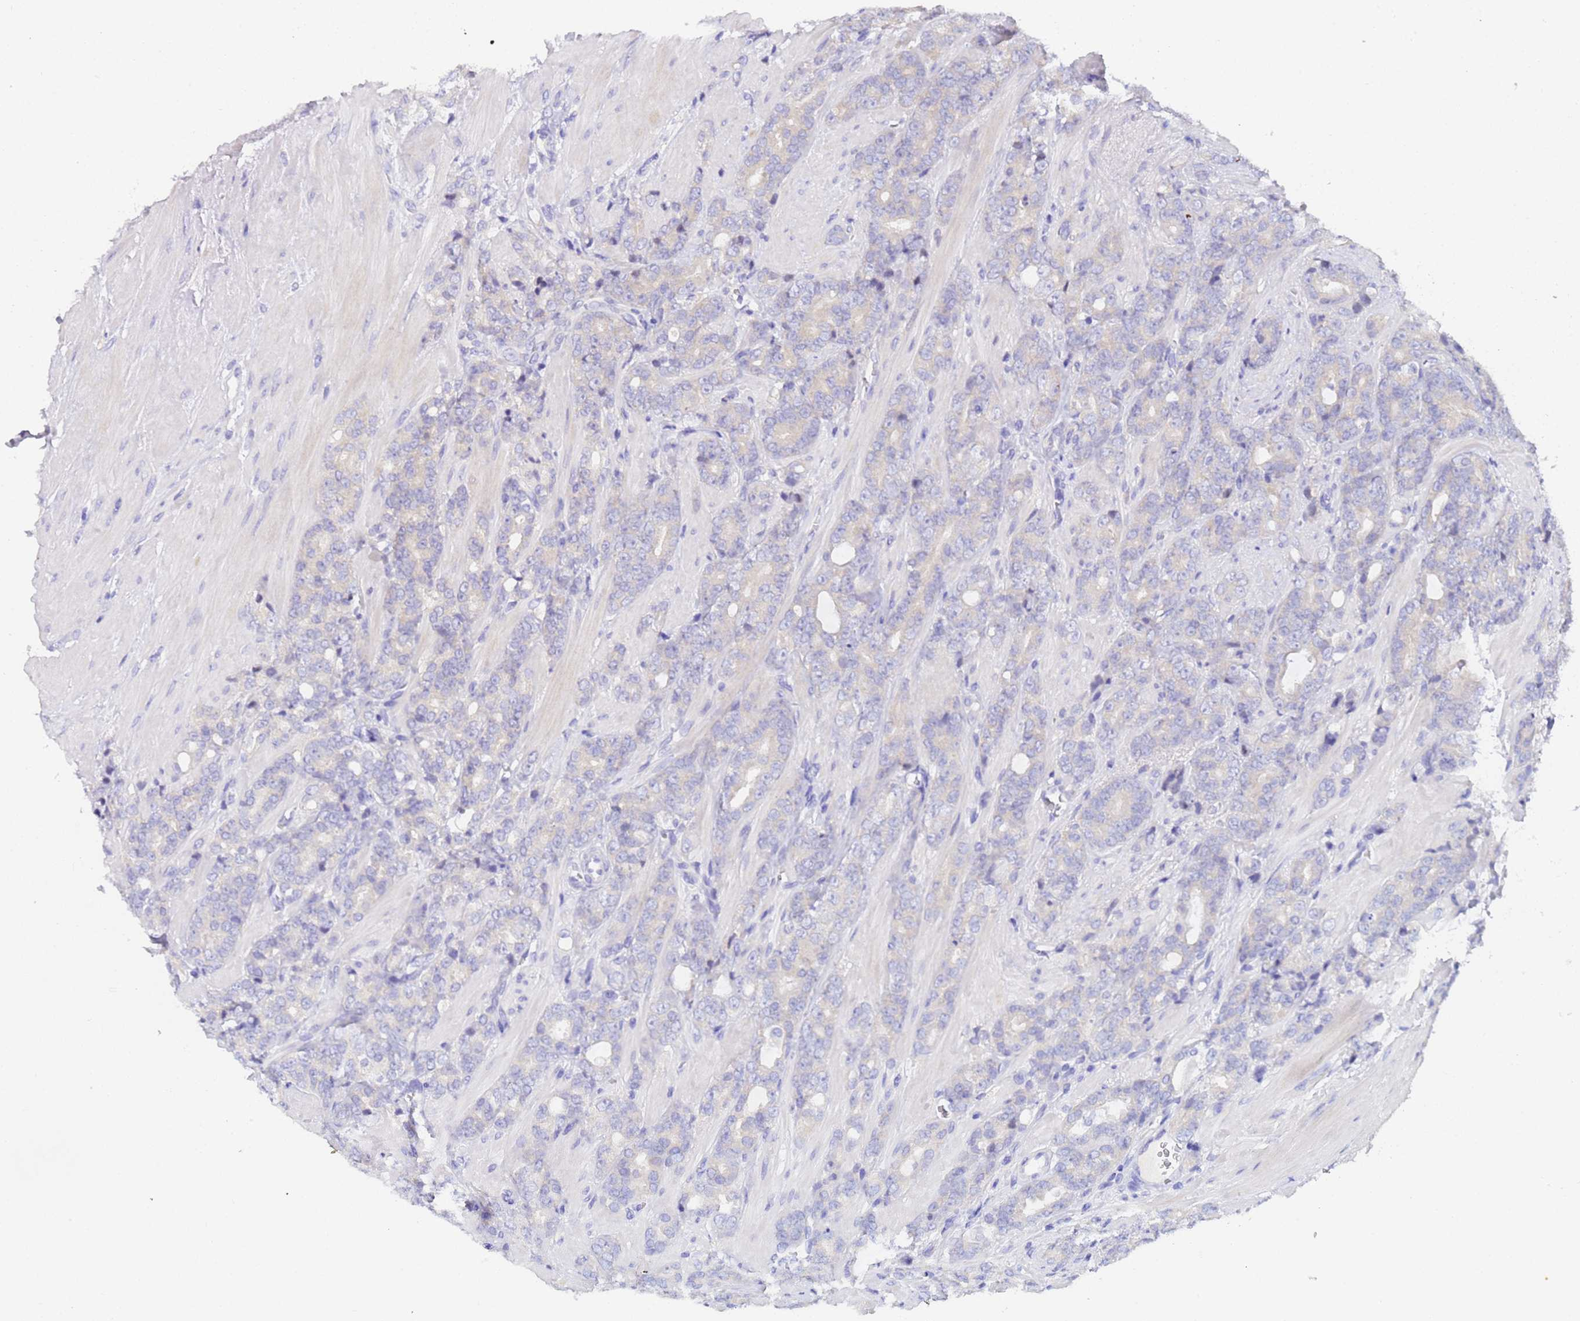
{"staining": {"intensity": "negative", "quantity": "none", "location": "none"}, "tissue": "prostate cancer", "cell_type": "Tumor cells", "image_type": "cancer", "snomed": [{"axis": "morphology", "description": "Adenocarcinoma, High grade"}, {"axis": "topography", "description": "Prostate"}], "caption": "An immunohistochemistry (IHC) photomicrograph of prostate high-grade adenocarcinoma is shown. There is no staining in tumor cells of prostate high-grade adenocarcinoma.", "gene": "UBE2O", "patient": {"sex": "male", "age": 62}}